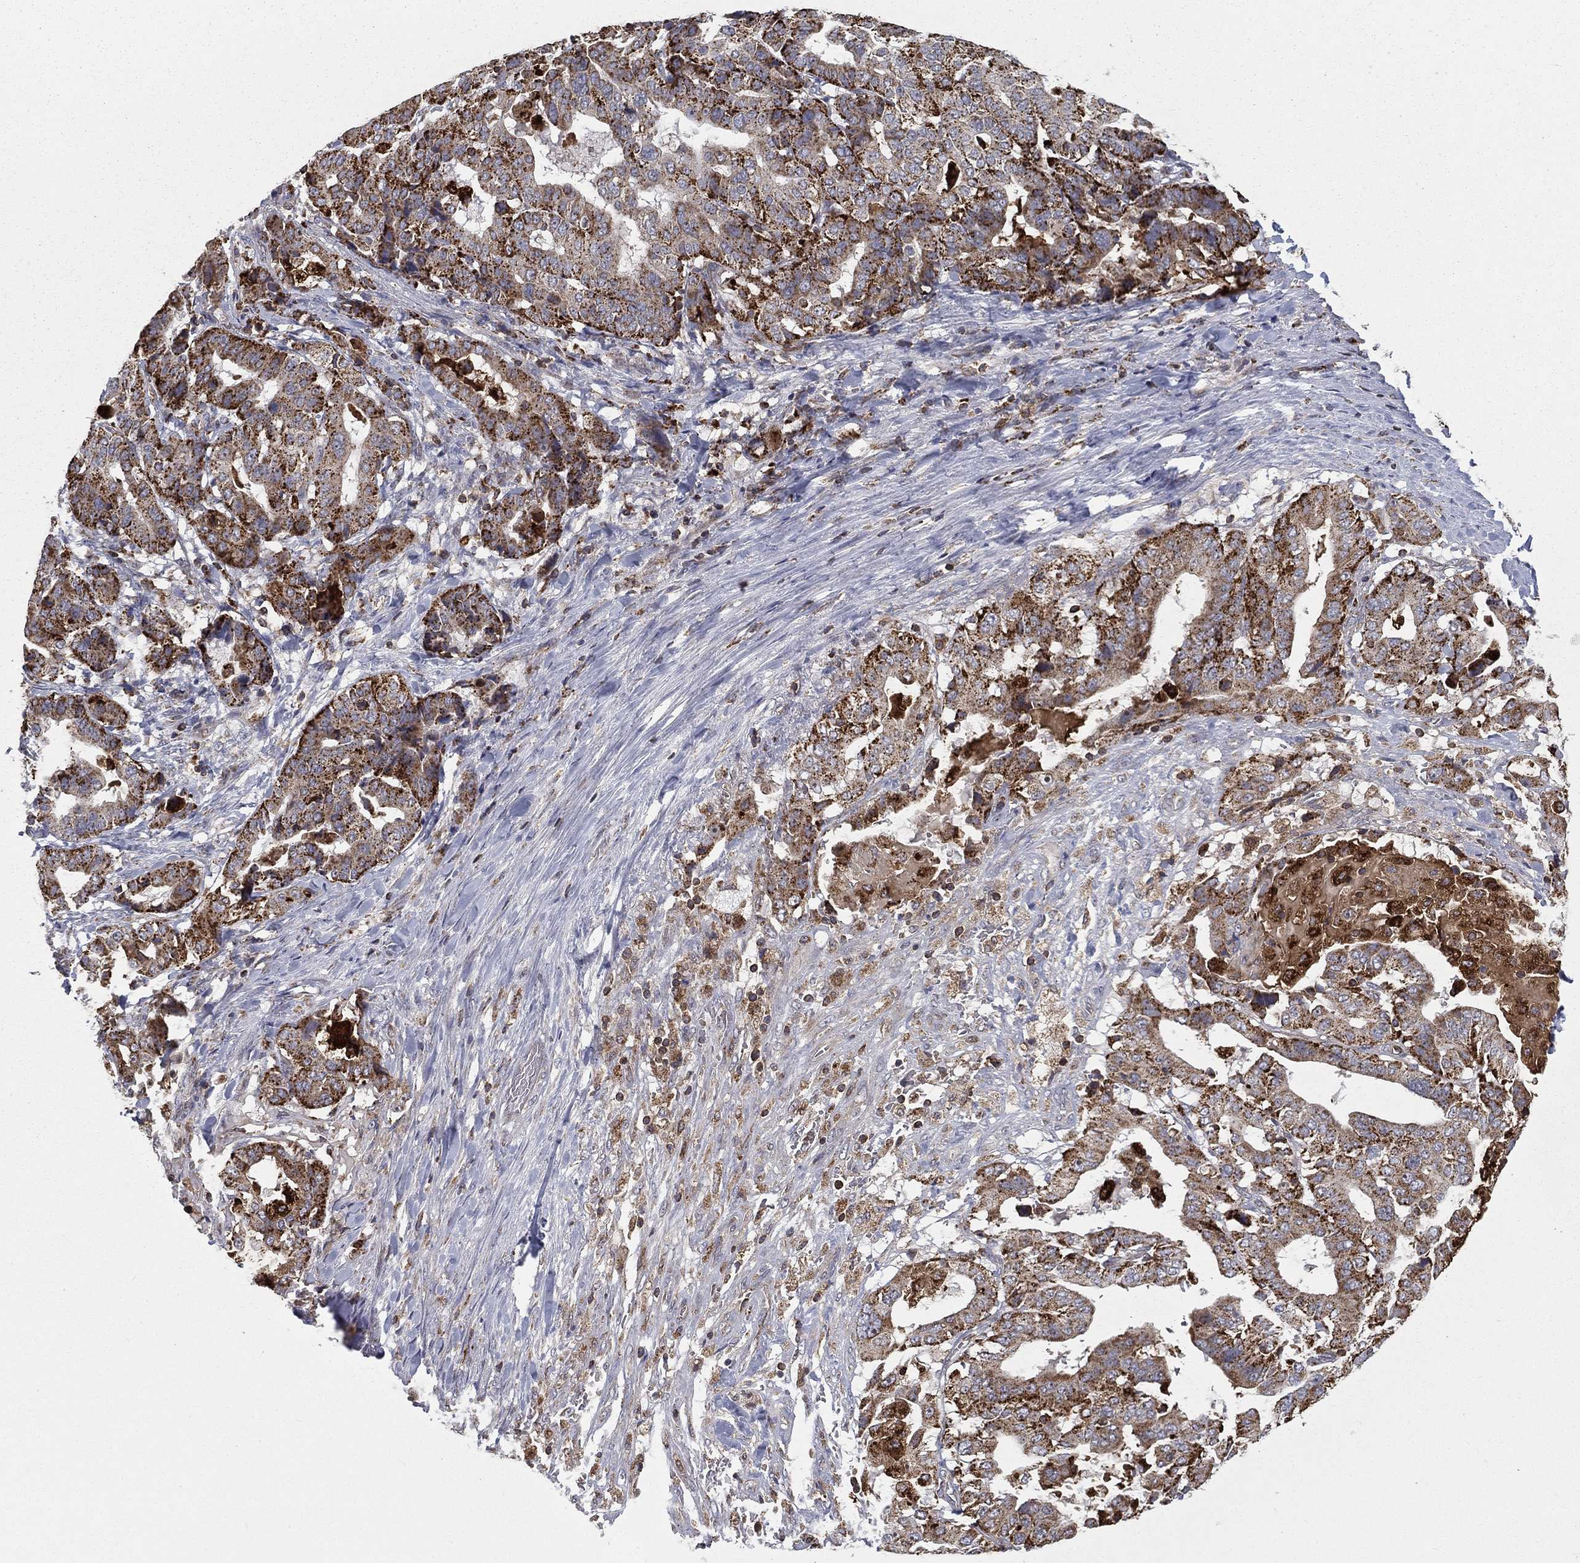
{"staining": {"intensity": "strong", "quantity": ">75%", "location": "cytoplasmic/membranous"}, "tissue": "stomach cancer", "cell_type": "Tumor cells", "image_type": "cancer", "snomed": [{"axis": "morphology", "description": "Adenocarcinoma, NOS"}, {"axis": "topography", "description": "Stomach"}], "caption": "This photomicrograph exhibits adenocarcinoma (stomach) stained with IHC to label a protein in brown. The cytoplasmic/membranous of tumor cells show strong positivity for the protein. Nuclei are counter-stained blue.", "gene": "RIN3", "patient": {"sex": "male", "age": 48}}